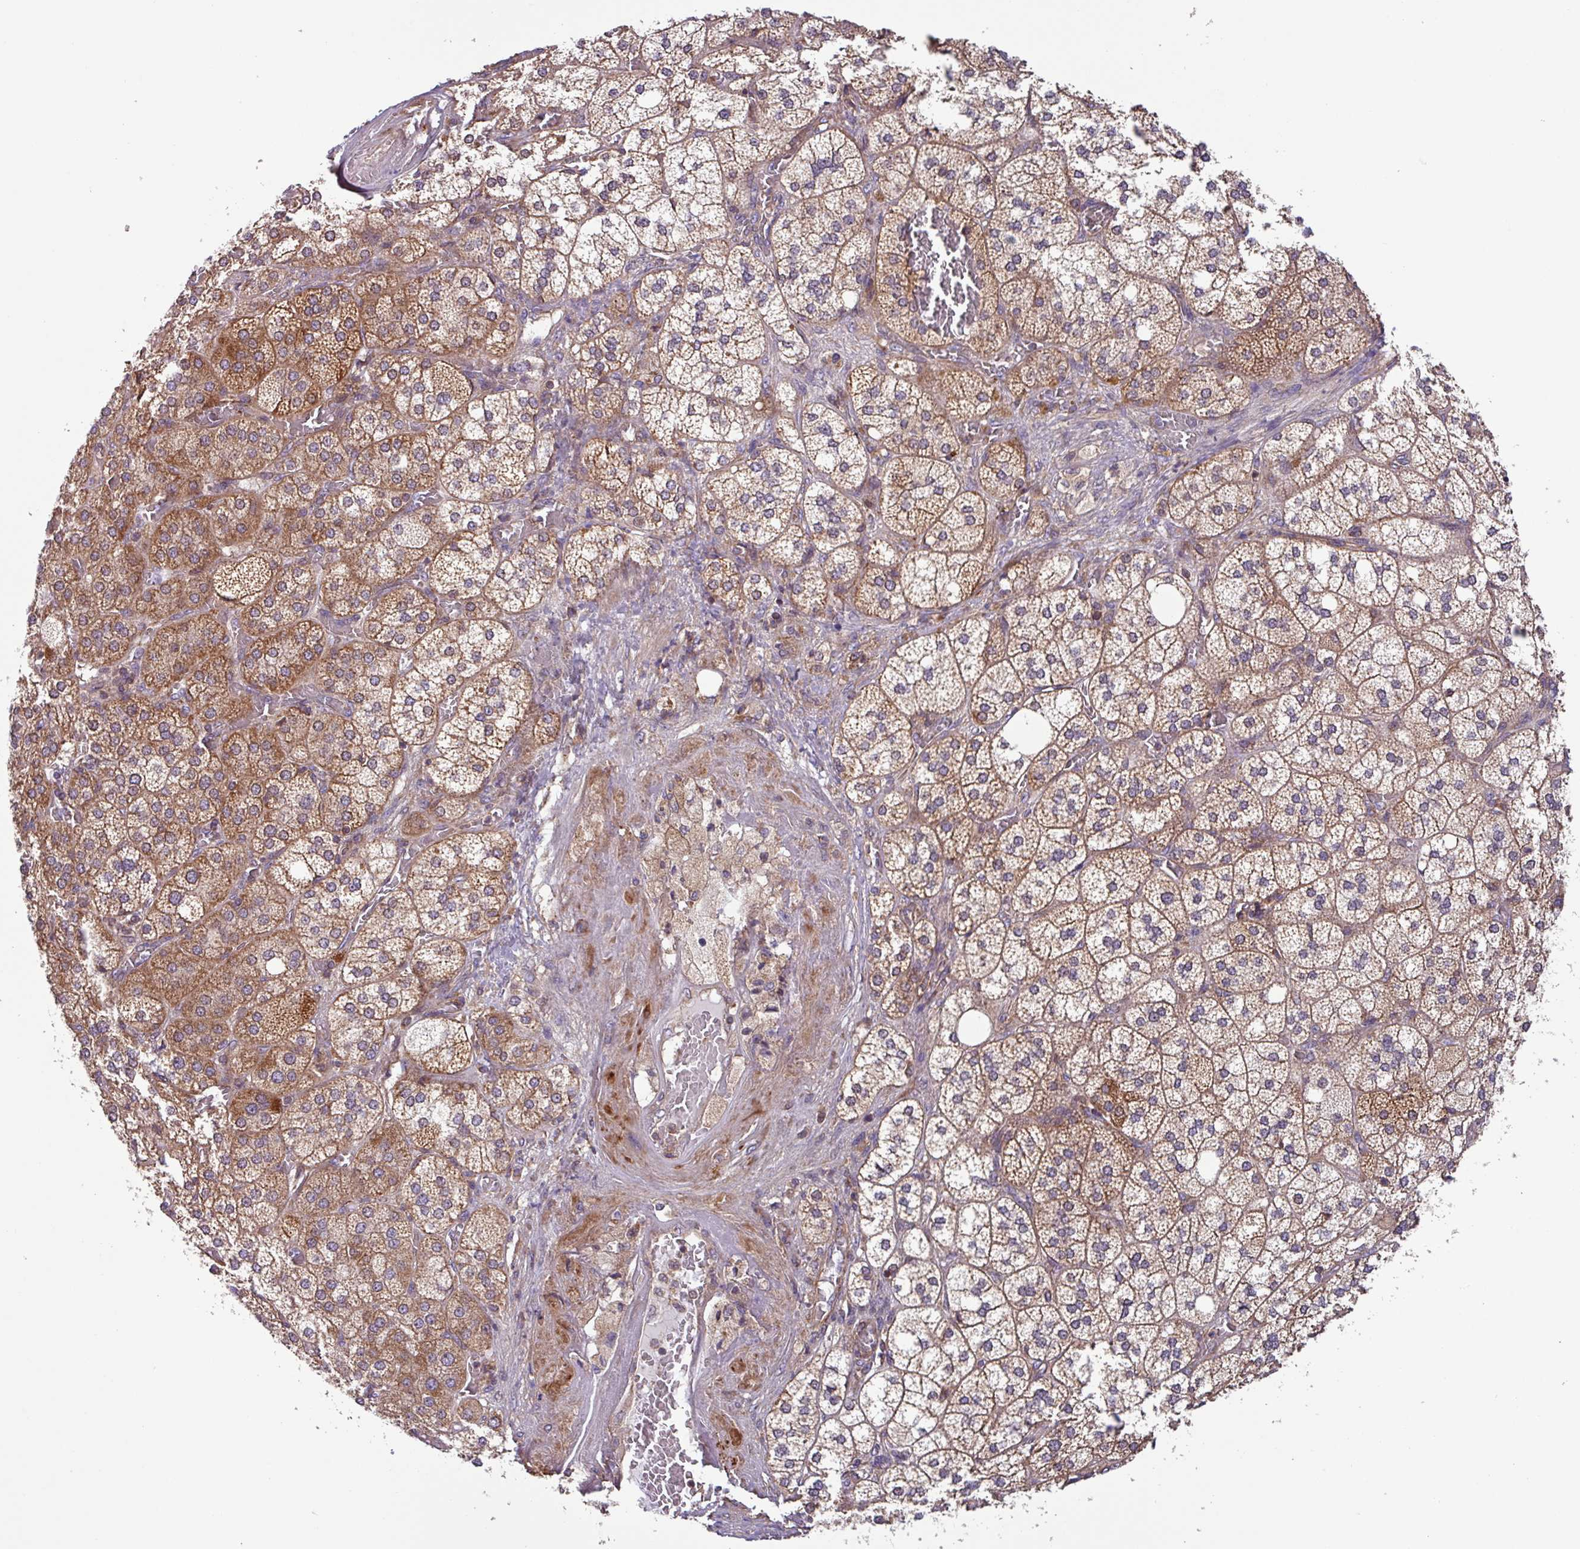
{"staining": {"intensity": "moderate", "quantity": ">75%", "location": "cytoplasmic/membranous"}, "tissue": "adrenal gland", "cell_type": "Glandular cells", "image_type": "normal", "snomed": [{"axis": "morphology", "description": "Normal tissue, NOS"}, {"axis": "topography", "description": "Adrenal gland"}], "caption": "Brown immunohistochemical staining in benign human adrenal gland exhibits moderate cytoplasmic/membranous expression in about >75% of glandular cells.", "gene": "PLEKHD1", "patient": {"sex": "male", "age": 61}}